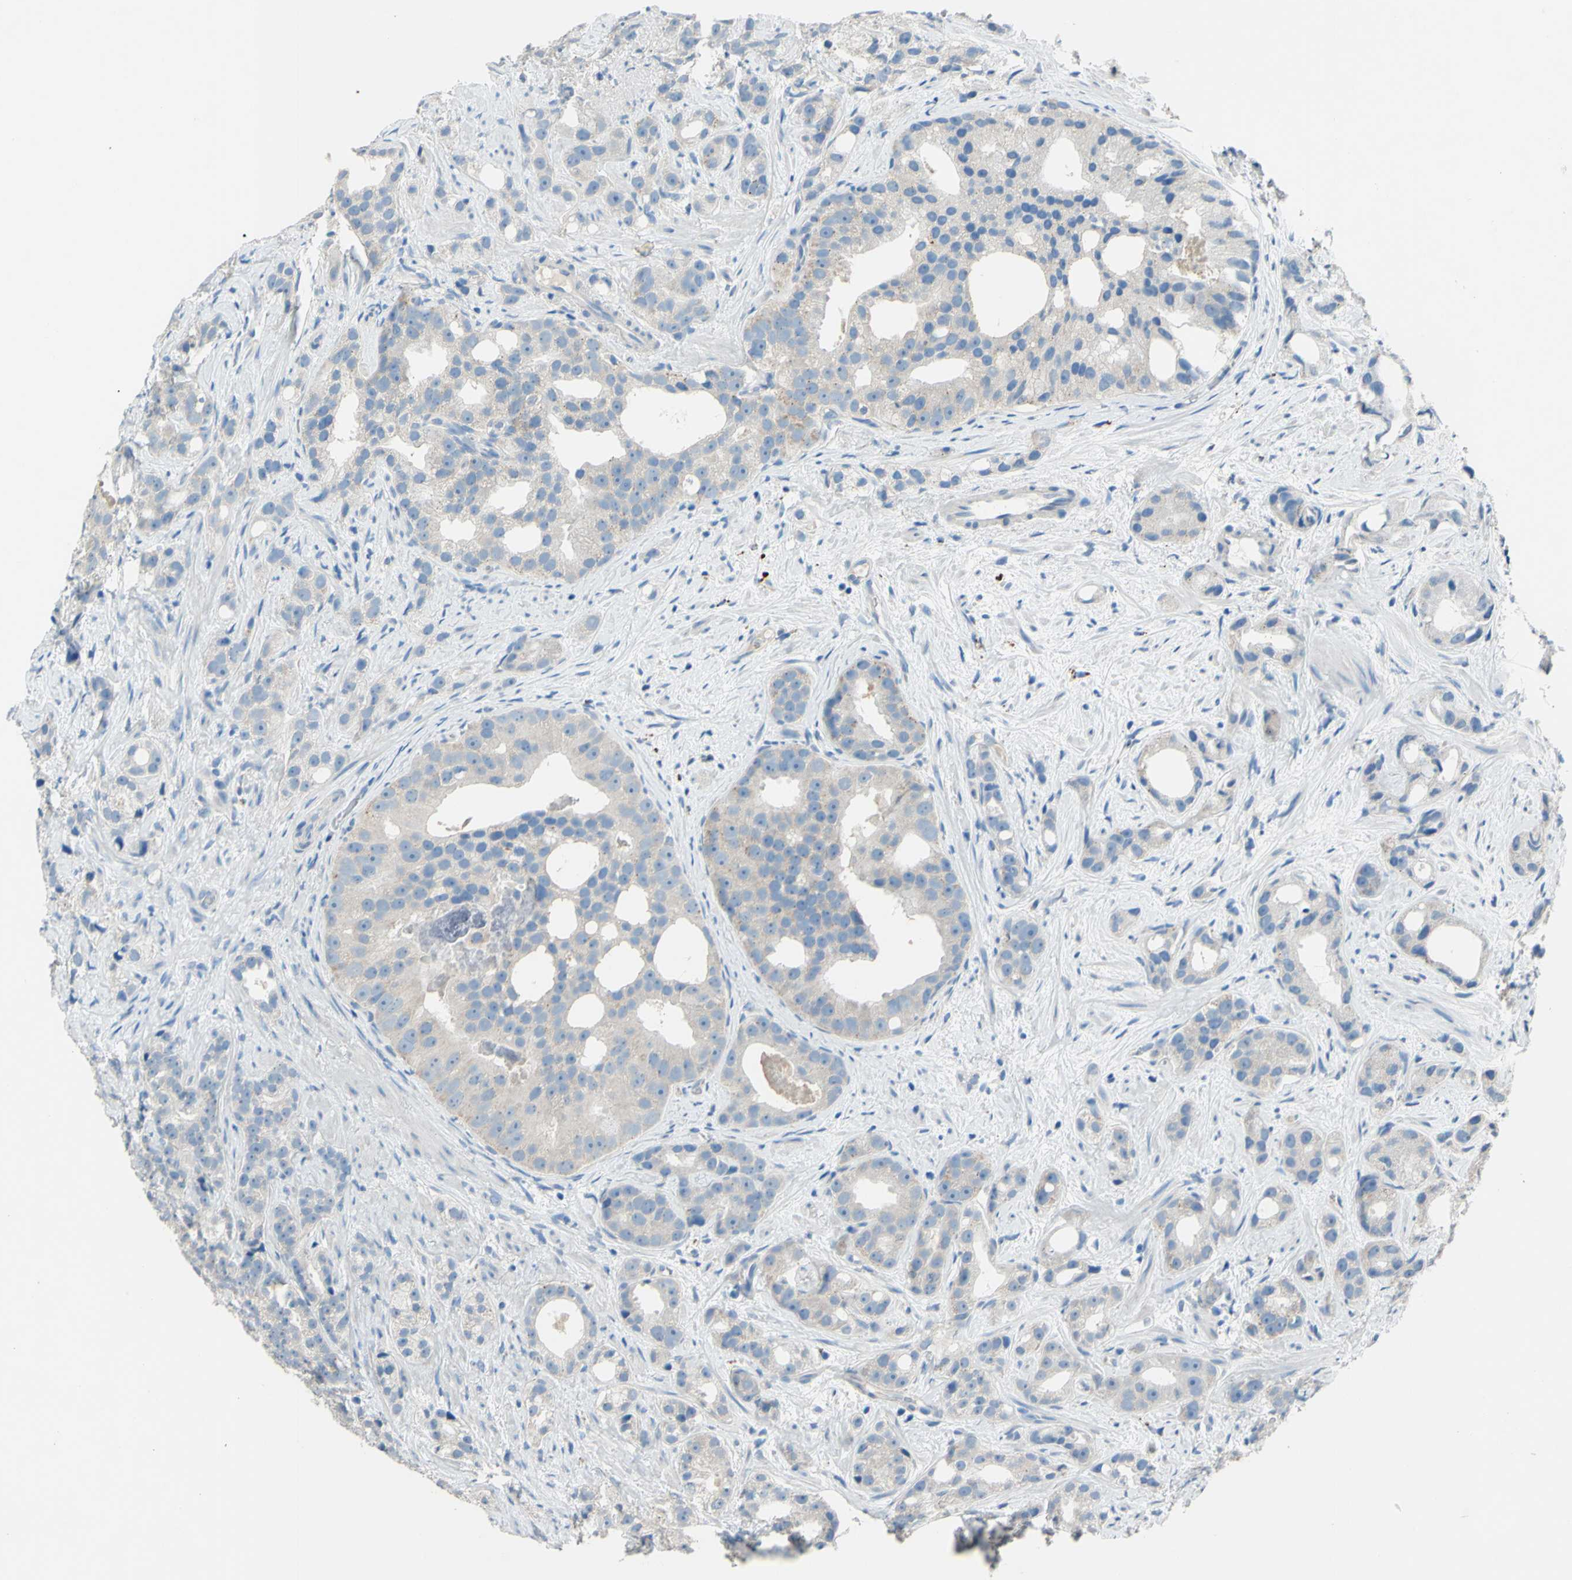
{"staining": {"intensity": "weak", "quantity": "<25%", "location": "cytoplasmic/membranous"}, "tissue": "prostate cancer", "cell_type": "Tumor cells", "image_type": "cancer", "snomed": [{"axis": "morphology", "description": "Adenocarcinoma, Low grade"}, {"axis": "topography", "description": "Prostate"}], "caption": "Prostate cancer was stained to show a protein in brown. There is no significant staining in tumor cells.", "gene": "CDH10", "patient": {"sex": "male", "age": 89}}